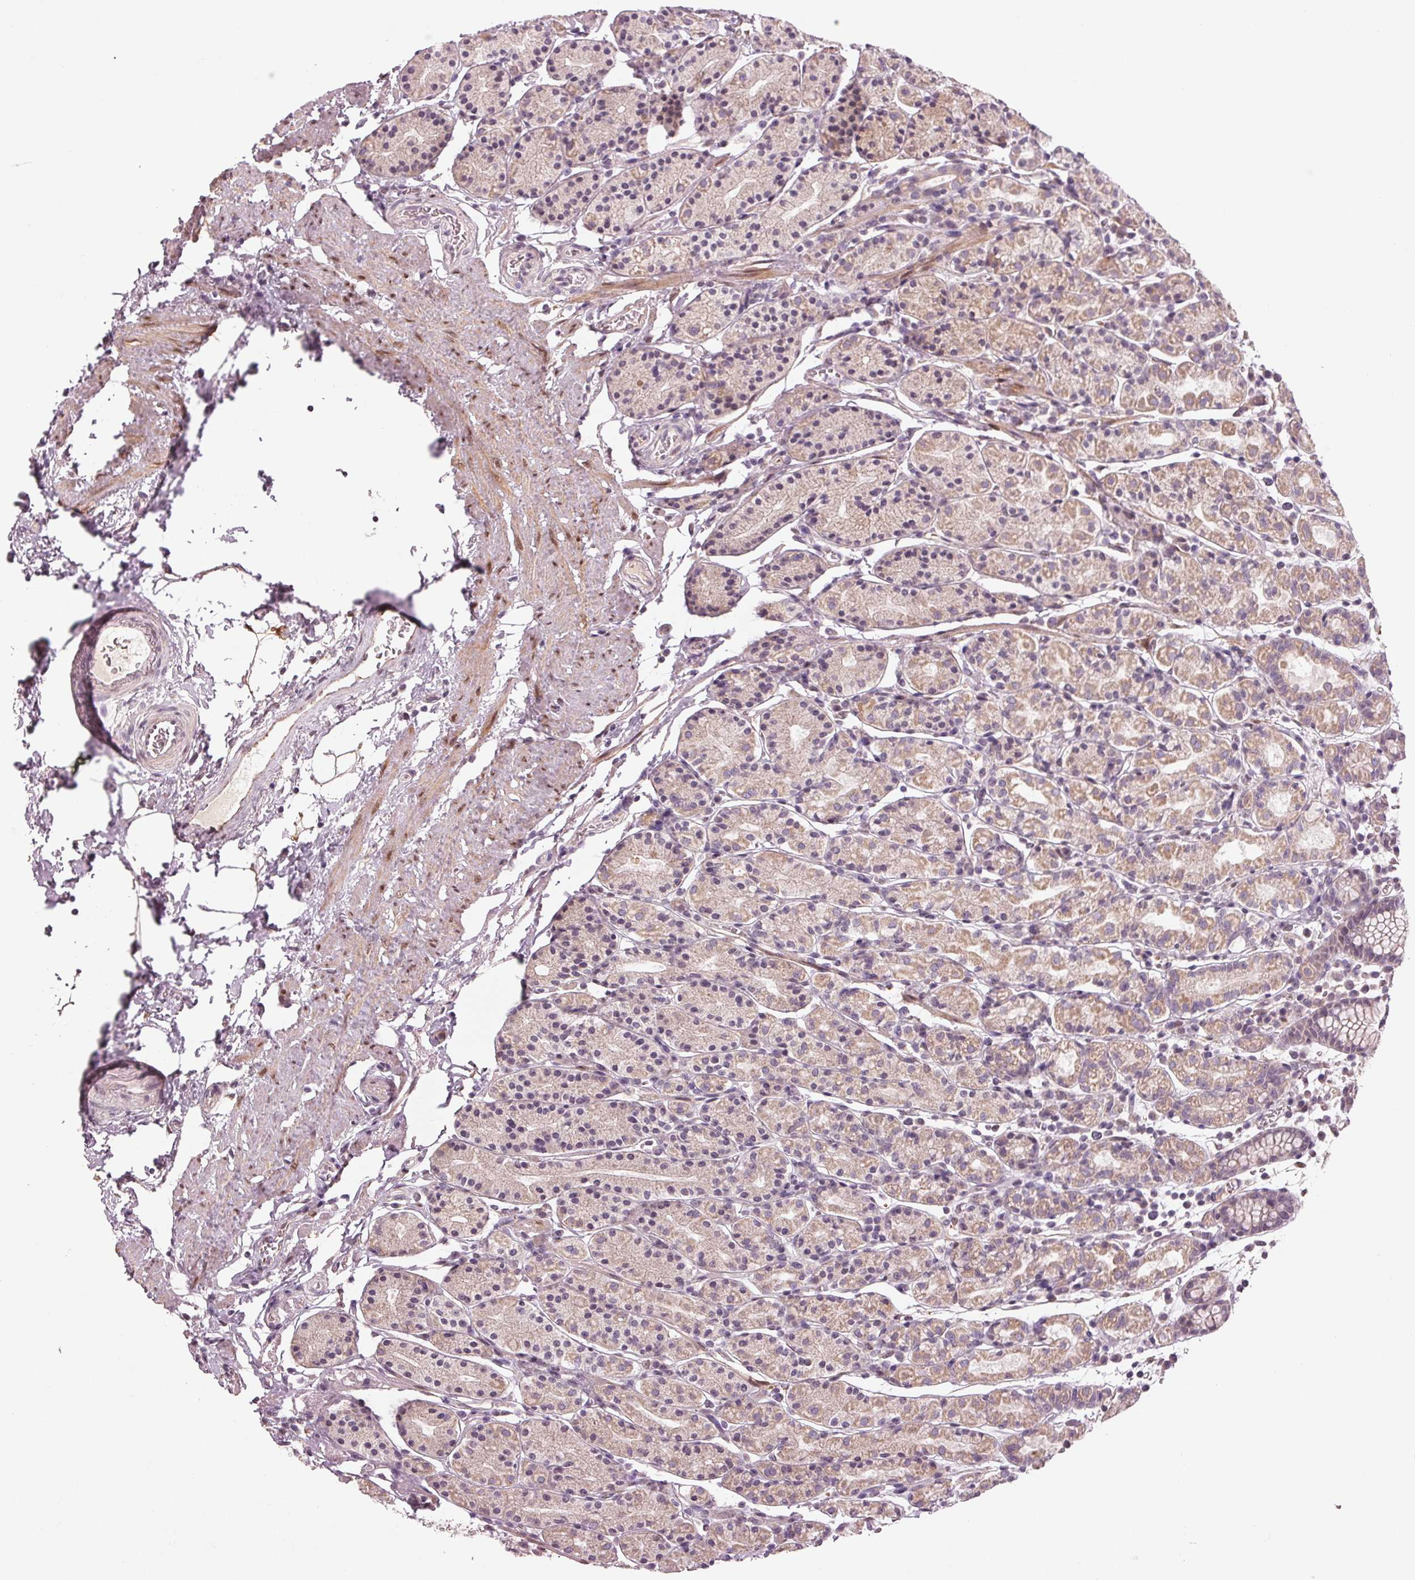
{"staining": {"intensity": "weak", "quantity": "<25%", "location": "cytoplasmic/membranous"}, "tissue": "stomach", "cell_type": "Glandular cells", "image_type": "normal", "snomed": [{"axis": "morphology", "description": "Normal tissue, NOS"}, {"axis": "topography", "description": "Stomach, upper"}, {"axis": "topography", "description": "Stomach"}], "caption": "DAB (3,3'-diaminobenzidine) immunohistochemical staining of normal human stomach exhibits no significant positivity in glandular cells. Brightfield microscopy of immunohistochemistry (IHC) stained with DAB (3,3'-diaminobenzidine) (brown) and hematoxylin (blue), captured at high magnification.", "gene": "ZNF605", "patient": {"sex": "male", "age": 62}}